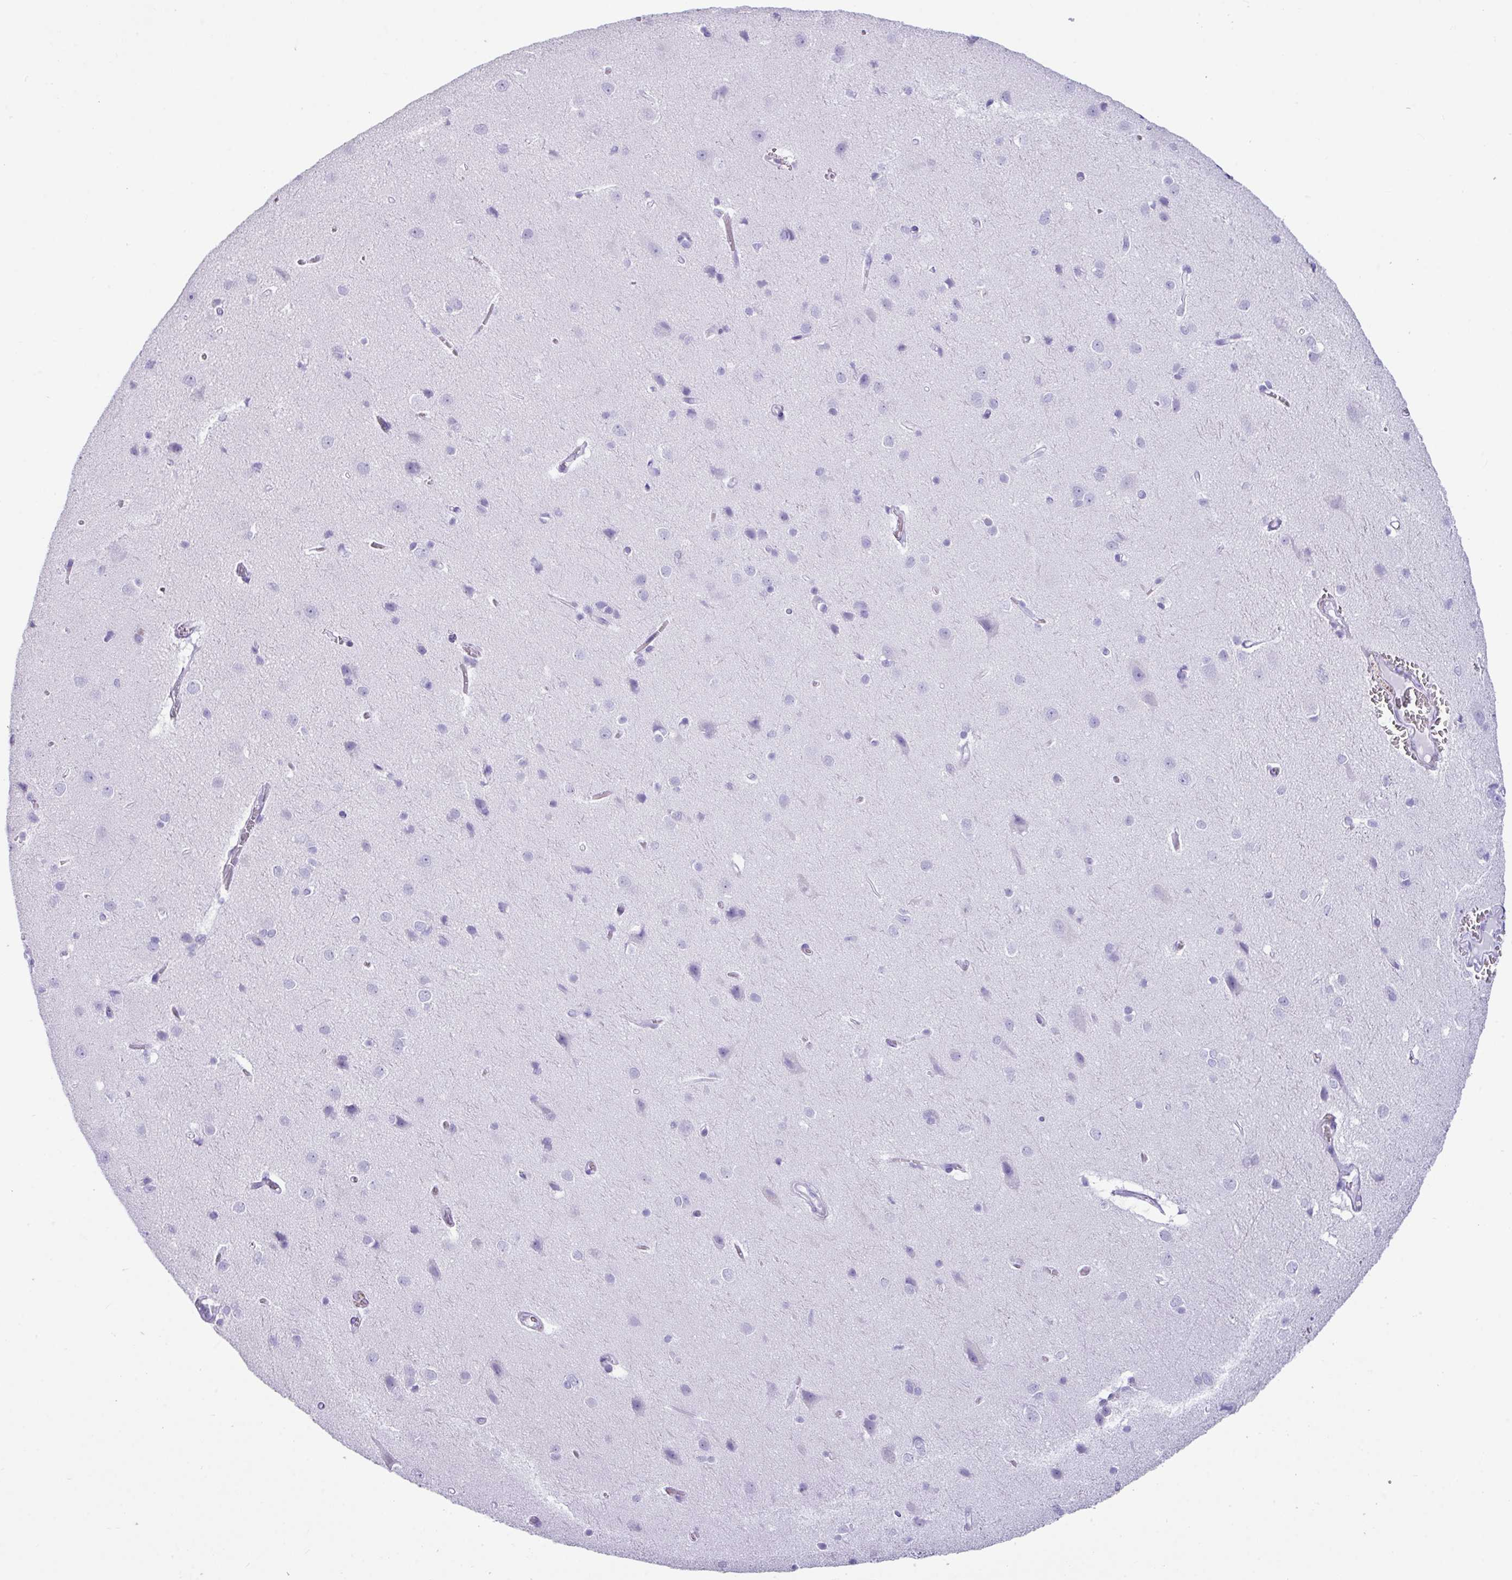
{"staining": {"intensity": "negative", "quantity": "none", "location": "none"}, "tissue": "cerebral cortex", "cell_type": "Endothelial cells", "image_type": "normal", "snomed": [{"axis": "morphology", "description": "Normal tissue, NOS"}, {"axis": "topography", "description": "Cerebral cortex"}], "caption": "Immunohistochemistry of unremarkable human cerebral cortex reveals no positivity in endothelial cells.", "gene": "NCCRP1", "patient": {"sex": "male", "age": 37}}